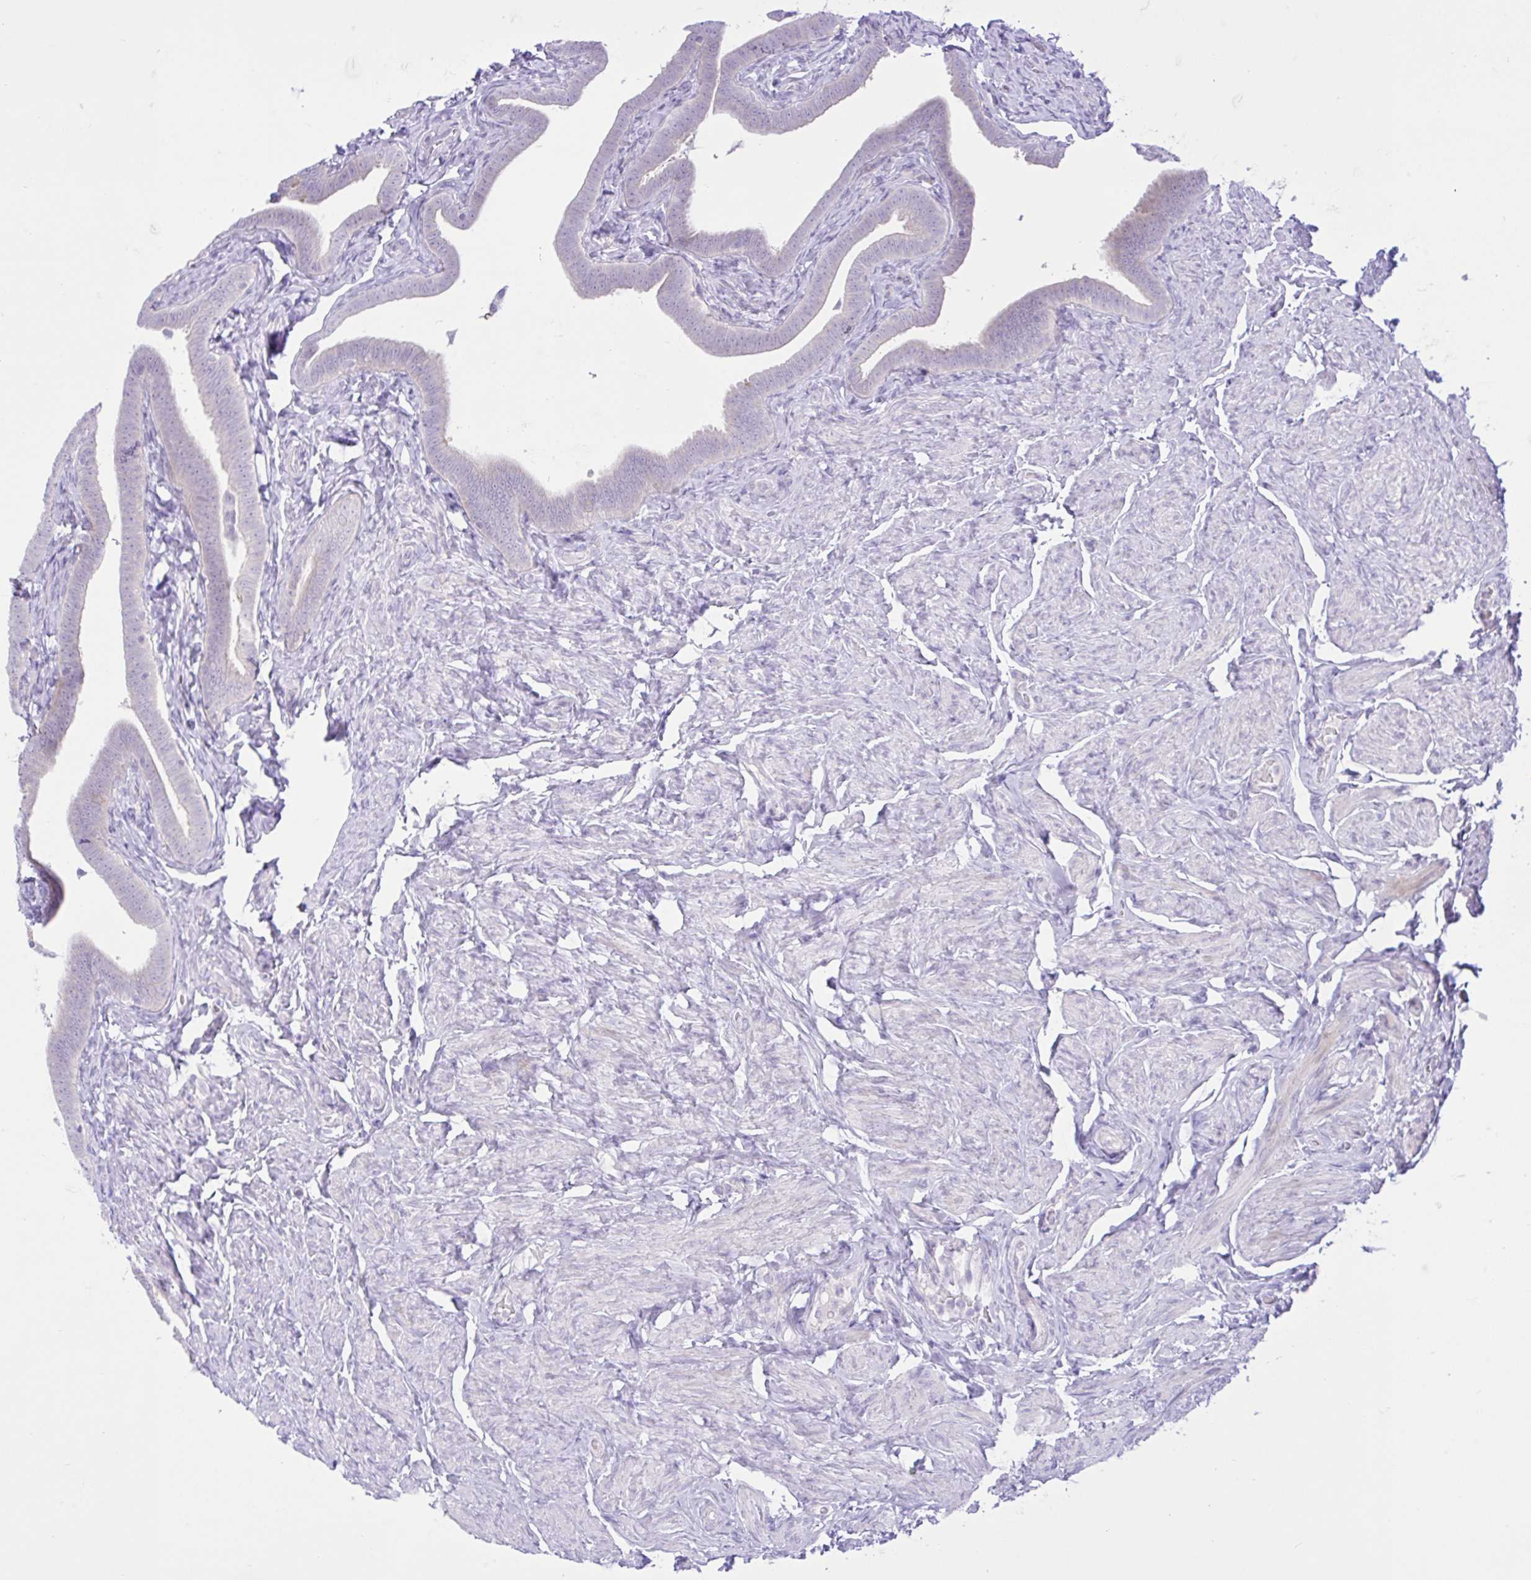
{"staining": {"intensity": "moderate", "quantity": "<25%", "location": "cytoplasmic/membranous"}, "tissue": "fallopian tube", "cell_type": "Glandular cells", "image_type": "normal", "snomed": [{"axis": "morphology", "description": "Normal tissue, NOS"}, {"axis": "topography", "description": "Fallopian tube"}], "caption": "Immunohistochemistry (IHC) of benign human fallopian tube shows low levels of moderate cytoplasmic/membranous positivity in approximately <25% of glandular cells. Immunohistochemistry stains the protein of interest in brown and the nuclei are stained blue.", "gene": "ZNF101", "patient": {"sex": "female", "age": 69}}